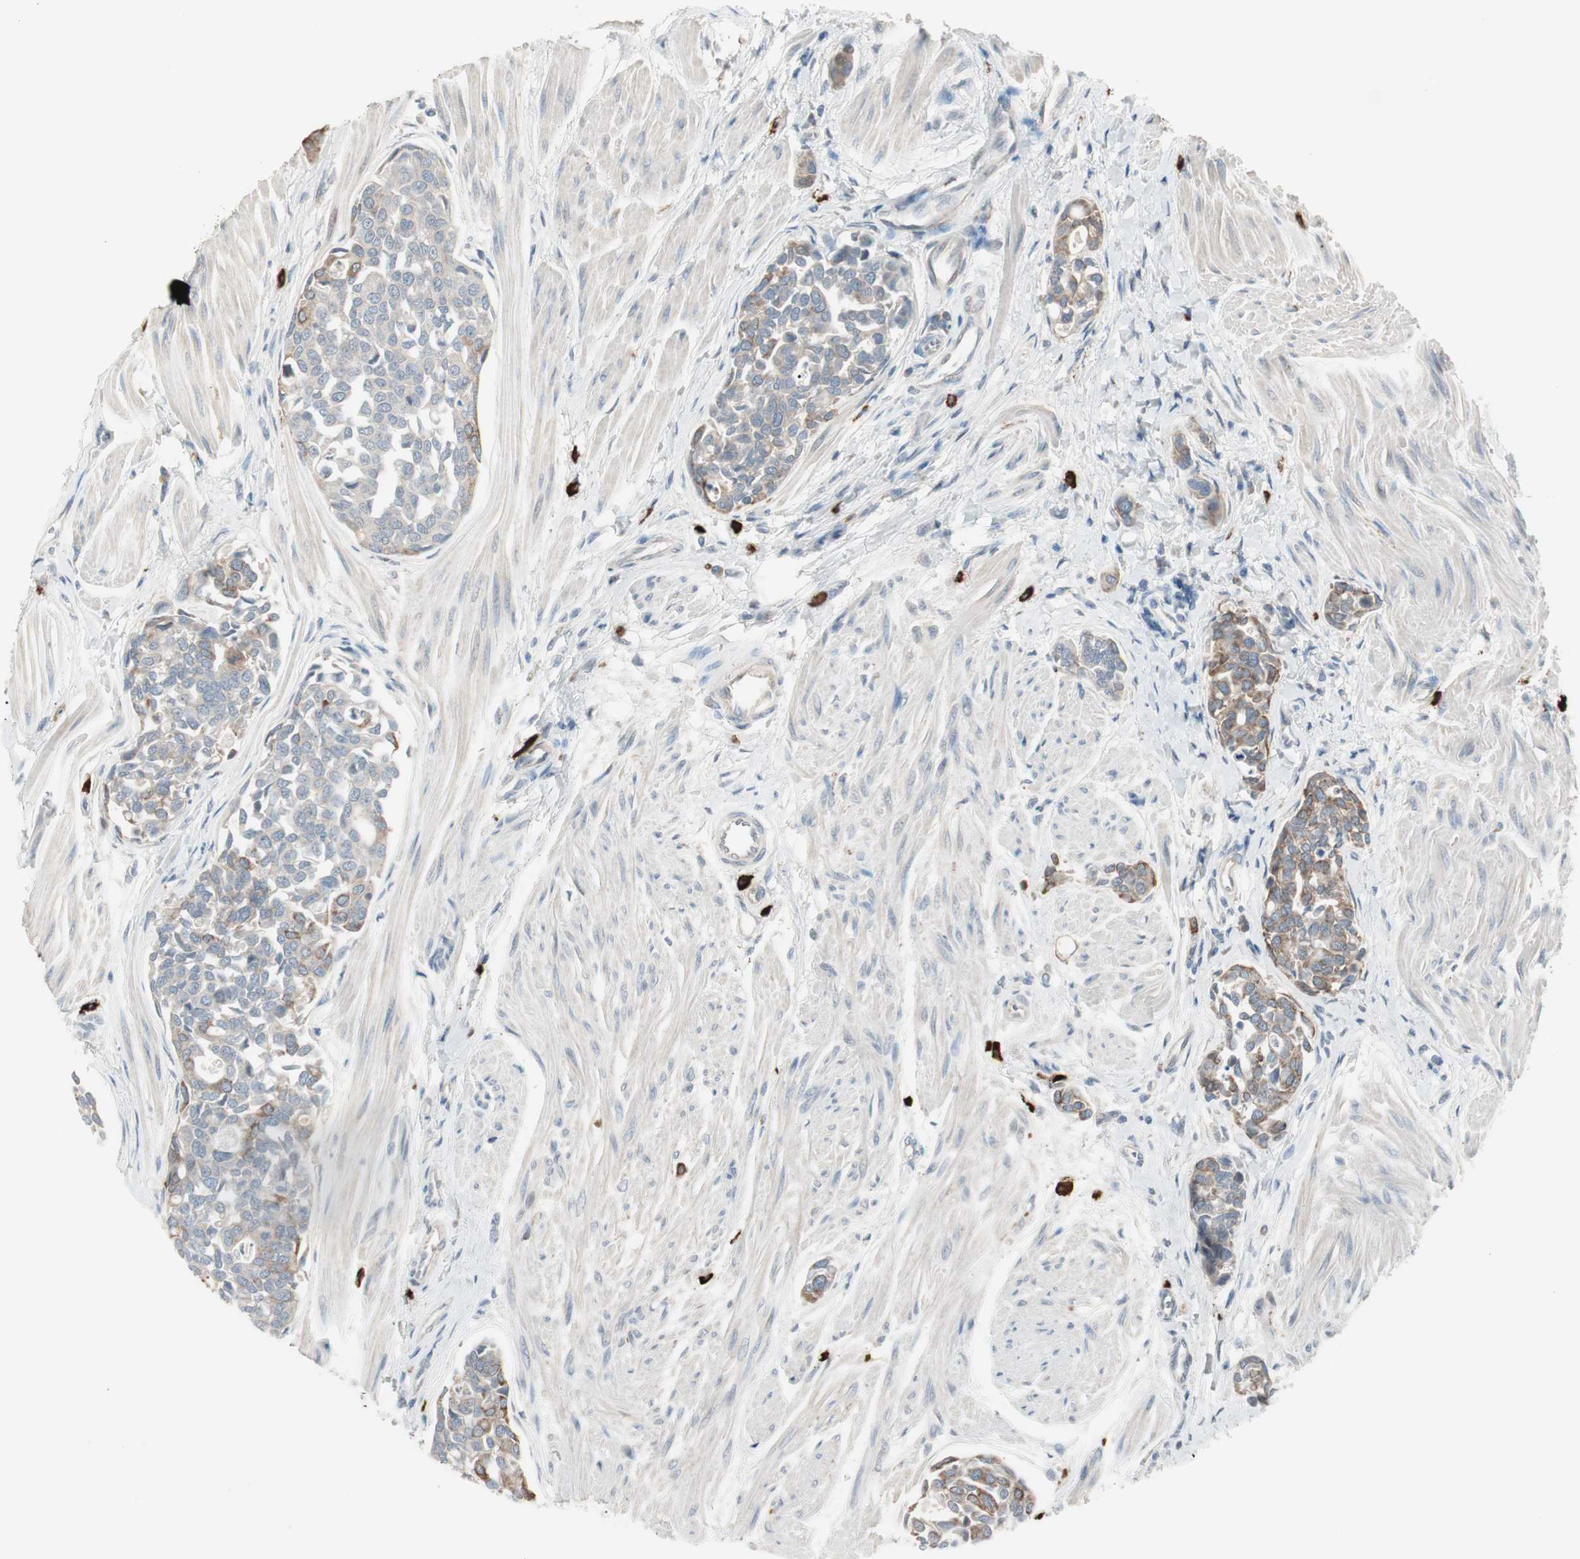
{"staining": {"intensity": "weak", "quantity": "25%-75%", "location": "cytoplasmic/membranous"}, "tissue": "urothelial cancer", "cell_type": "Tumor cells", "image_type": "cancer", "snomed": [{"axis": "morphology", "description": "Urothelial carcinoma, High grade"}, {"axis": "topography", "description": "Urinary bladder"}], "caption": "Immunohistochemistry (IHC) (DAB) staining of high-grade urothelial carcinoma shows weak cytoplasmic/membranous protein positivity in approximately 25%-75% of tumor cells. (Brightfield microscopy of DAB IHC at high magnification).", "gene": "MAPRE3", "patient": {"sex": "male", "age": 78}}